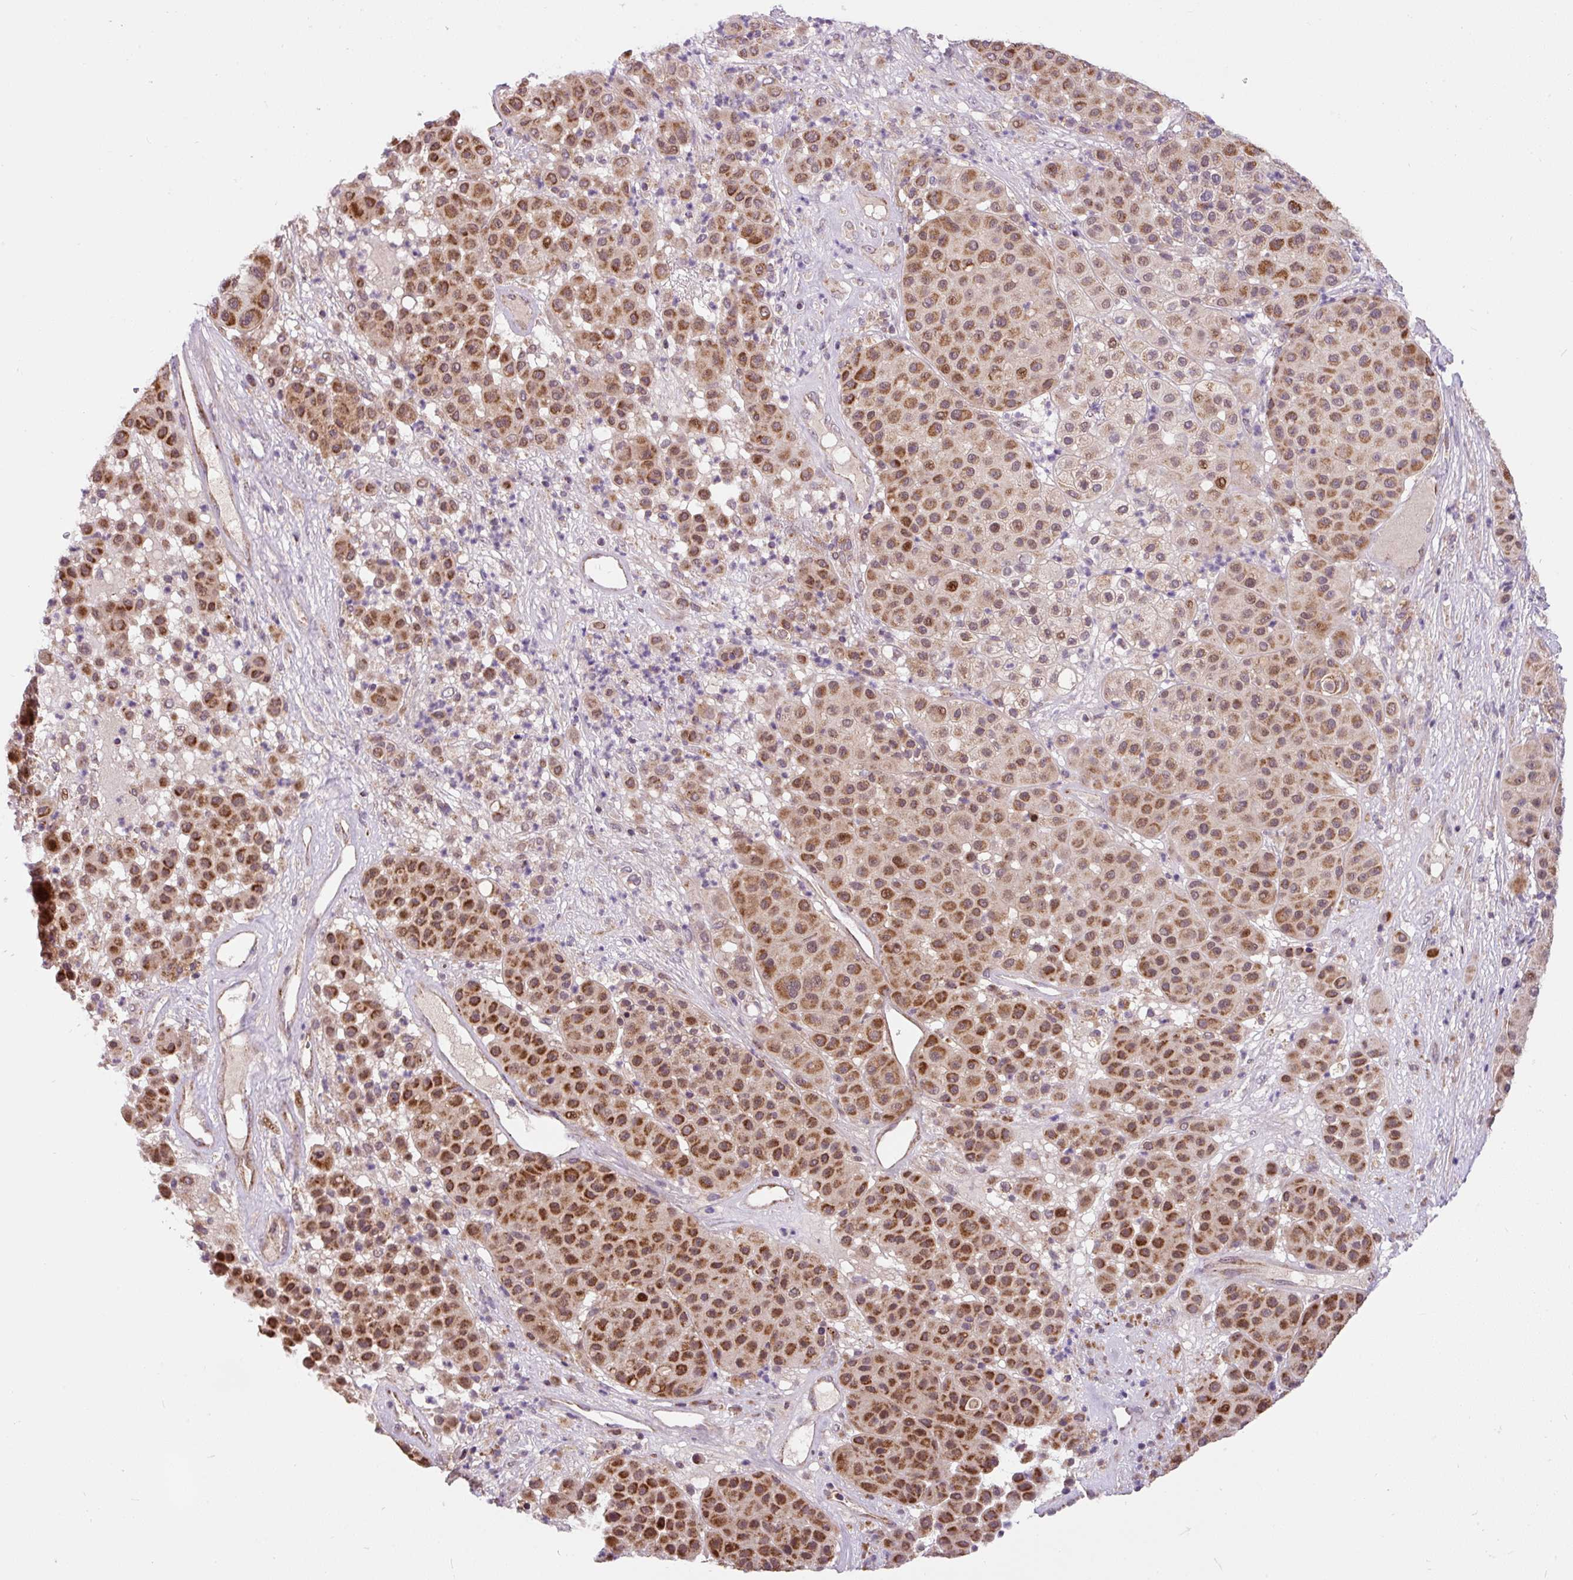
{"staining": {"intensity": "strong", "quantity": ">75%", "location": "cytoplasmic/membranous"}, "tissue": "melanoma", "cell_type": "Tumor cells", "image_type": "cancer", "snomed": [{"axis": "morphology", "description": "Malignant melanoma, Metastatic site"}, {"axis": "topography", "description": "Smooth muscle"}], "caption": "There is high levels of strong cytoplasmic/membranous expression in tumor cells of melanoma, as demonstrated by immunohistochemical staining (brown color).", "gene": "SARS2", "patient": {"sex": "male", "age": 41}}